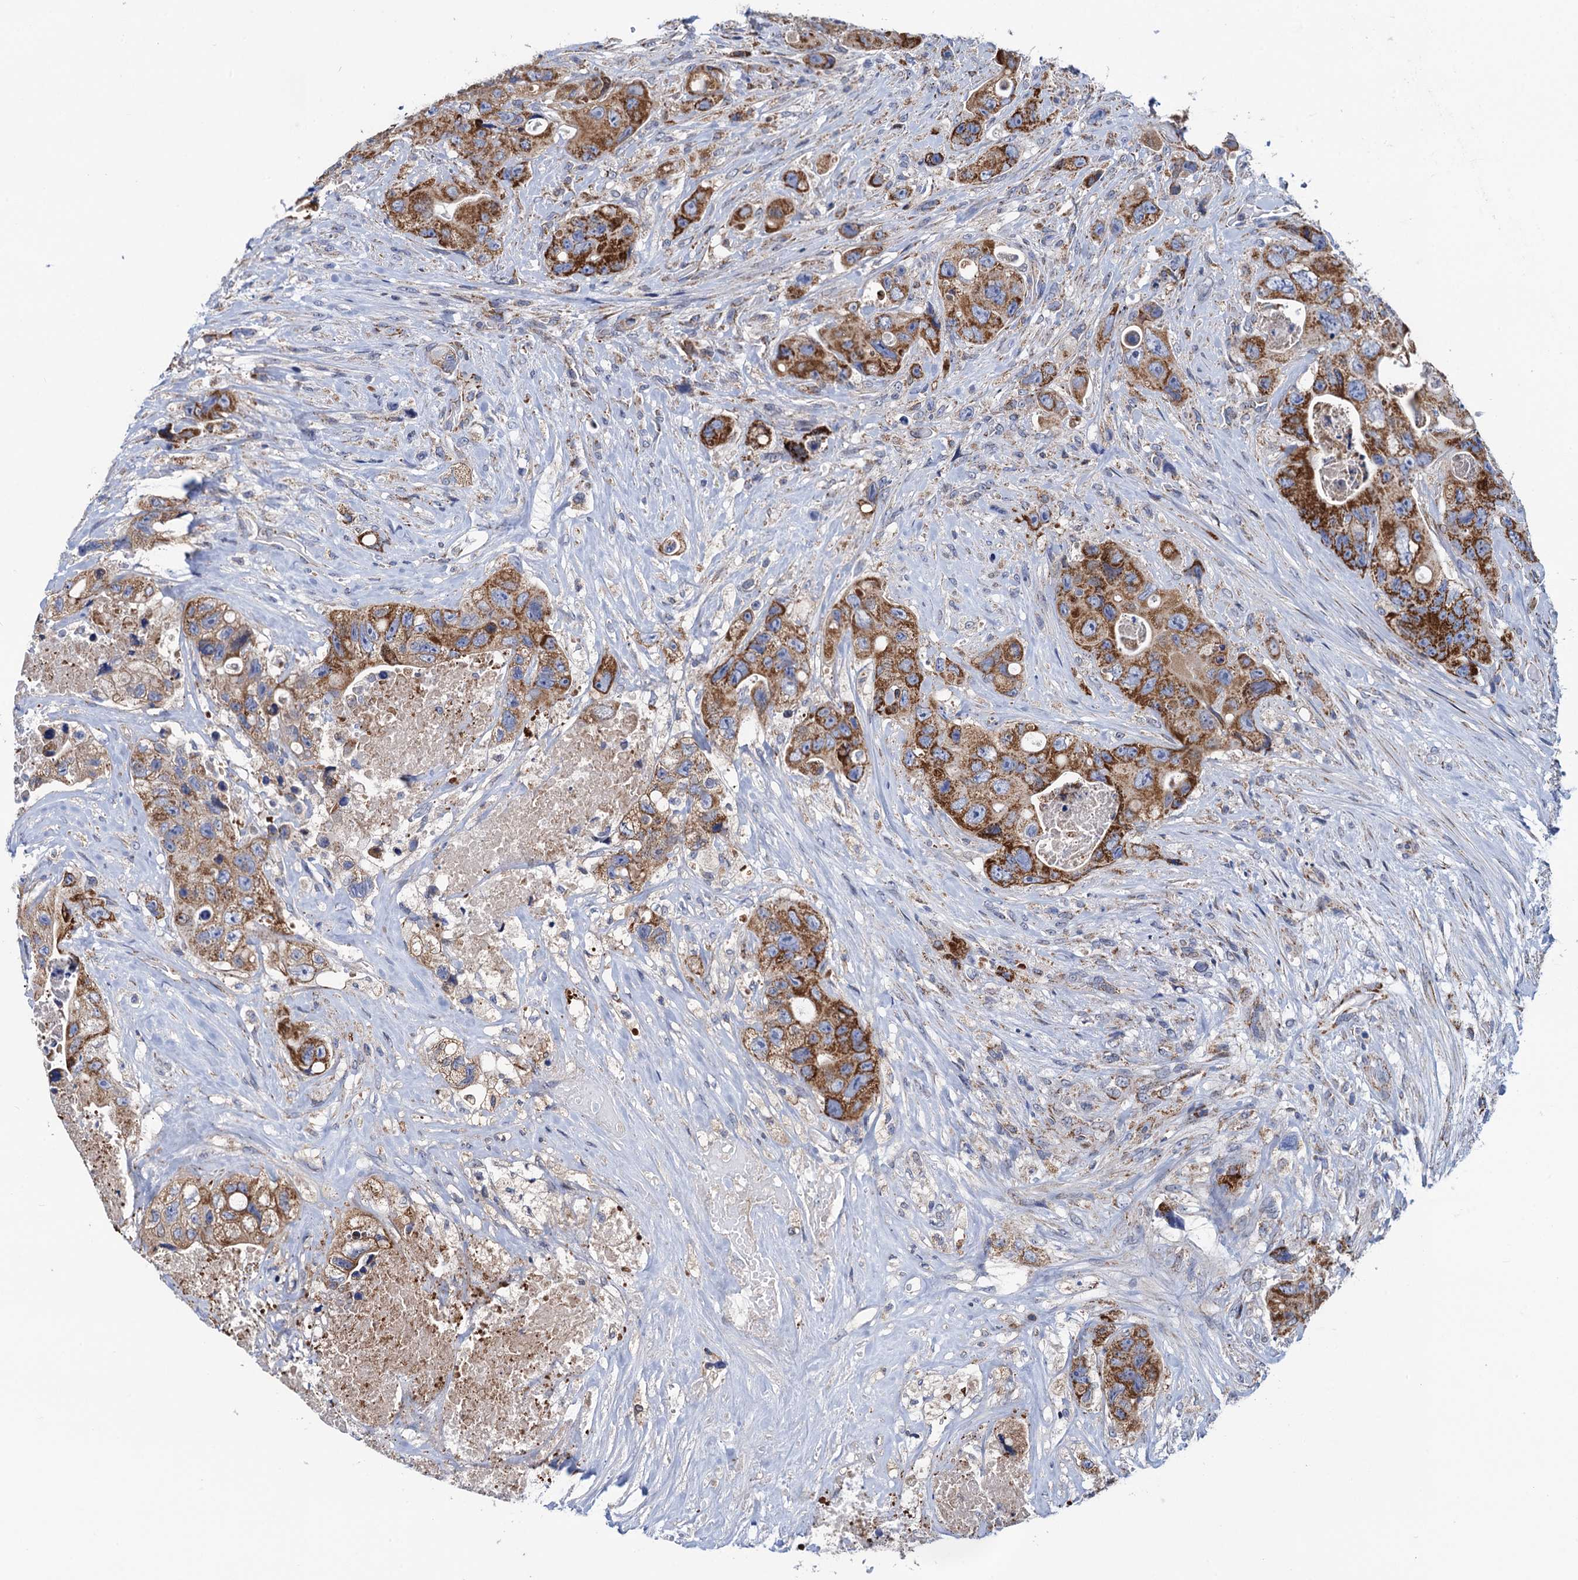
{"staining": {"intensity": "moderate", "quantity": ">75%", "location": "cytoplasmic/membranous"}, "tissue": "colorectal cancer", "cell_type": "Tumor cells", "image_type": "cancer", "snomed": [{"axis": "morphology", "description": "Adenocarcinoma, NOS"}, {"axis": "topography", "description": "Colon"}], "caption": "IHC micrograph of neoplastic tissue: human colorectal adenocarcinoma stained using immunohistochemistry reveals medium levels of moderate protein expression localized specifically in the cytoplasmic/membranous of tumor cells, appearing as a cytoplasmic/membranous brown color.", "gene": "PTCD3", "patient": {"sex": "female", "age": 46}}